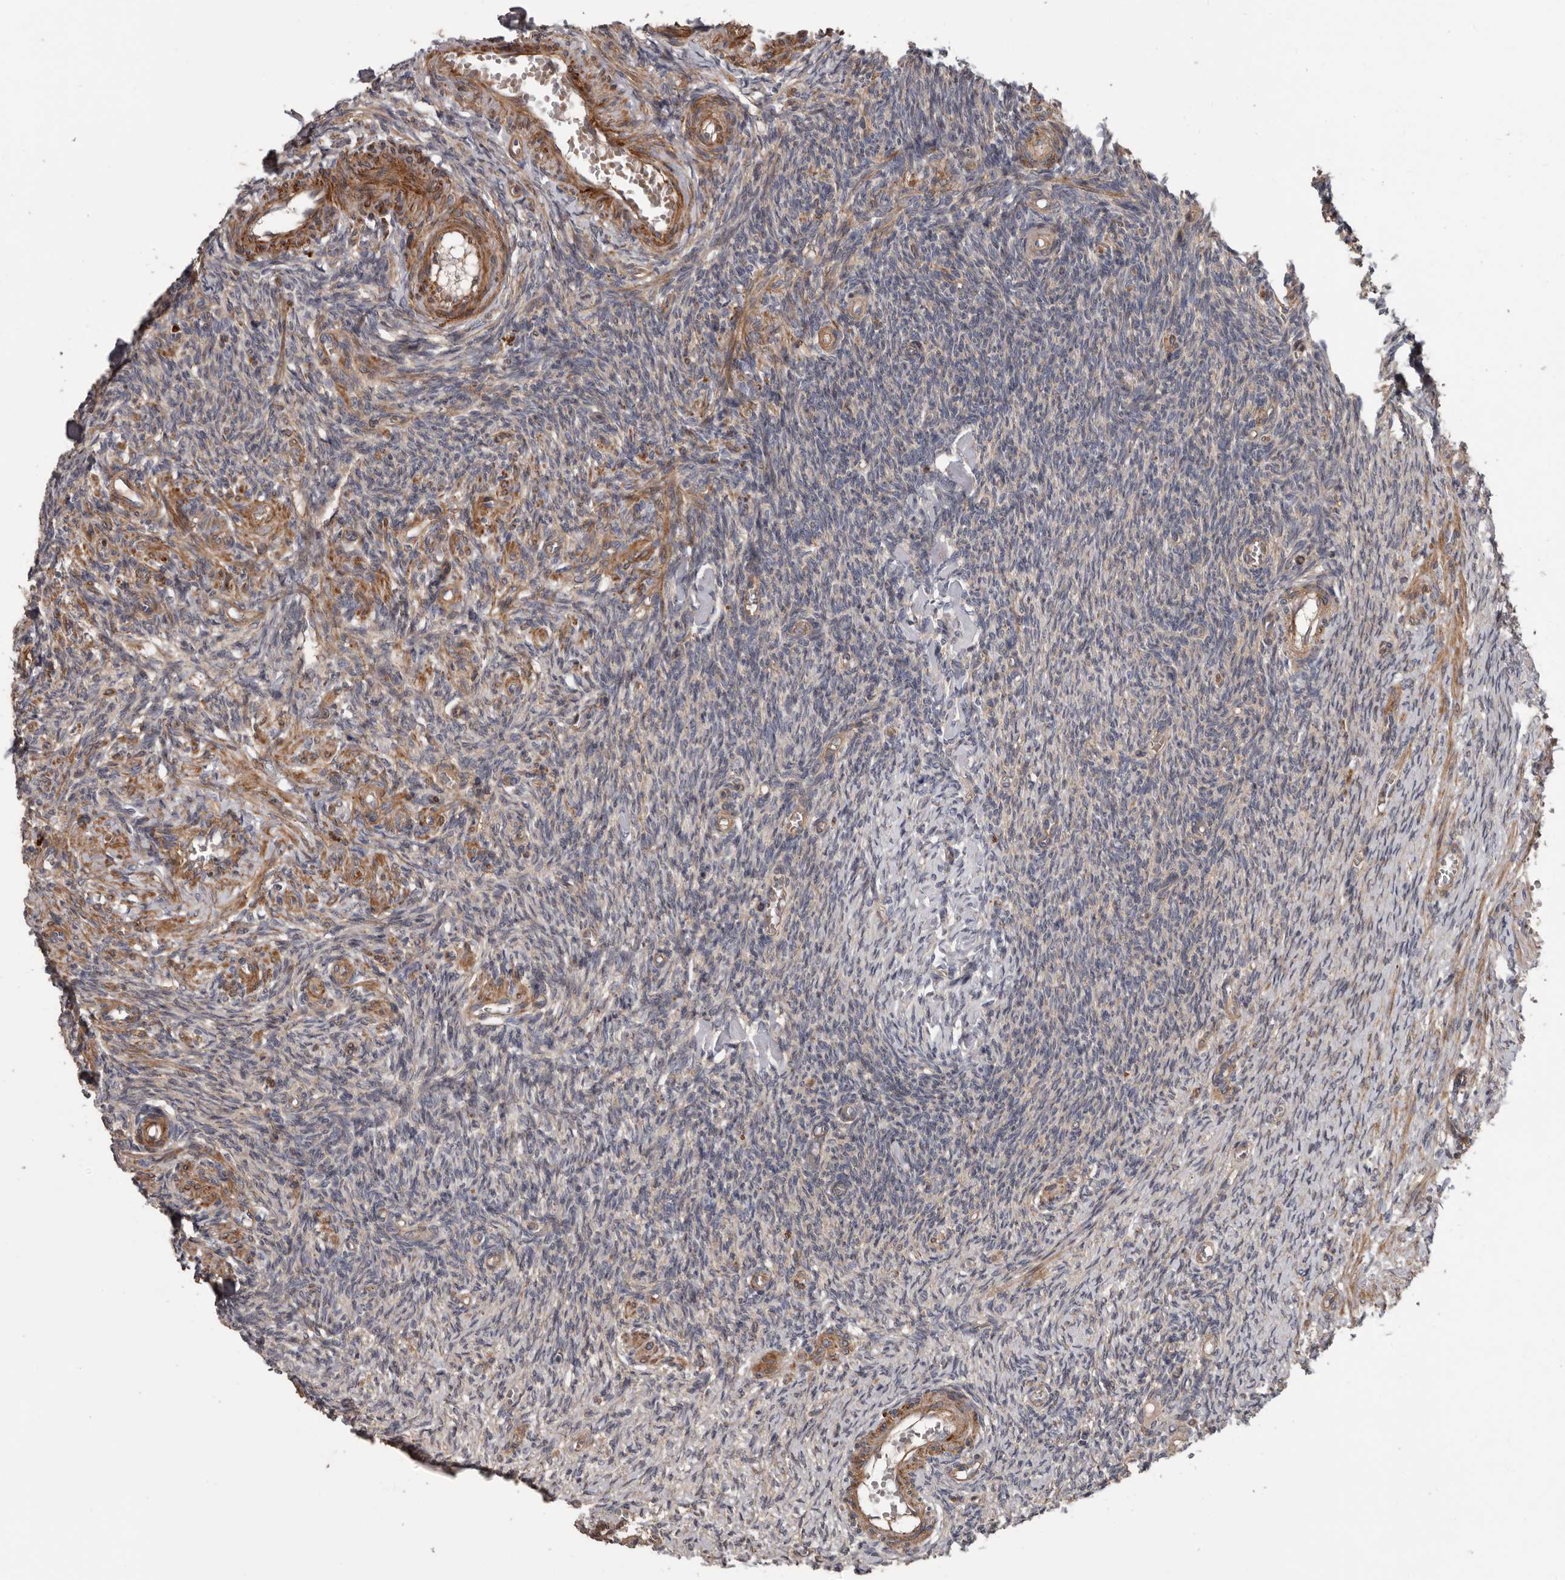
{"staining": {"intensity": "weak", "quantity": "<25%", "location": "cytoplasmic/membranous"}, "tissue": "ovary", "cell_type": "Ovarian stroma cells", "image_type": "normal", "snomed": [{"axis": "morphology", "description": "Normal tissue, NOS"}, {"axis": "topography", "description": "Ovary"}], "caption": "This image is of benign ovary stained with immunohistochemistry (IHC) to label a protein in brown with the nuclei are counter-stained blue. There is no staining in ovarian stroma cells.", "gene": "ARHGEF5", "patient": {"sex": "female", "age": 27}}